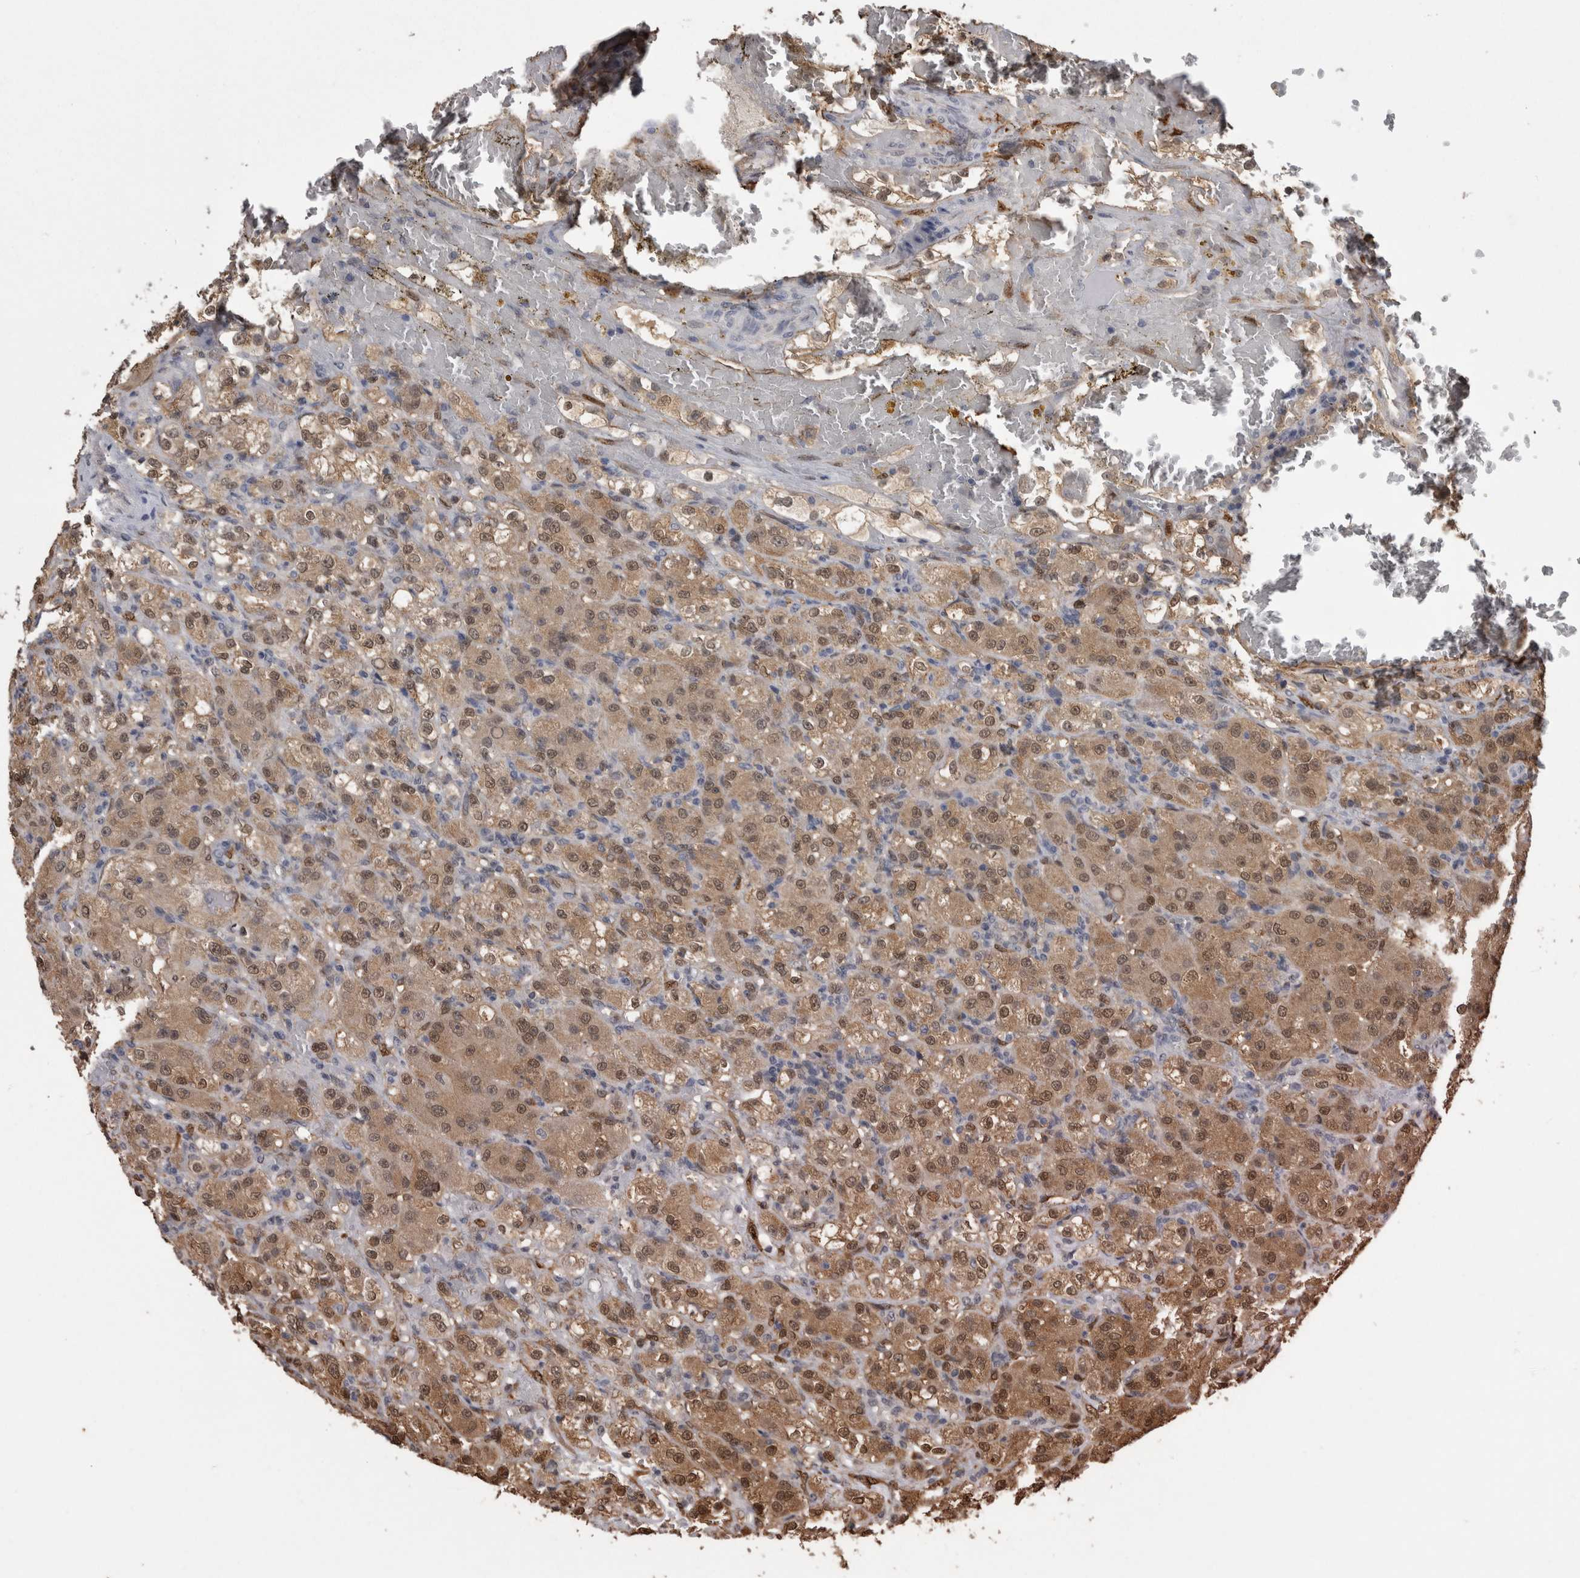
{"staining": {"intensity": "moderate", "quantity": ">75%", "location": "cytoplasmic/membranous,nuclear"}, "tissue": "renal cancer", "cell_type": "Tumor cells", "image_type": "cancer", "snomed": [{"axis": "morphology", "description": "Normal tissue, NOS"}, {"axis": "morphology", "description": "Adenocarcinoma, NOS"}, {"axis": "topography", "description": "Kidney"}], "caption": "Renal adenocarcinoma stained with a brown dye demonstrates moderate cytoplasmic/membranous and nuclear positive staining in about >75% of tumor cells.", "gene": "LXN", "patient": {"sex": "male", "age": 61}}